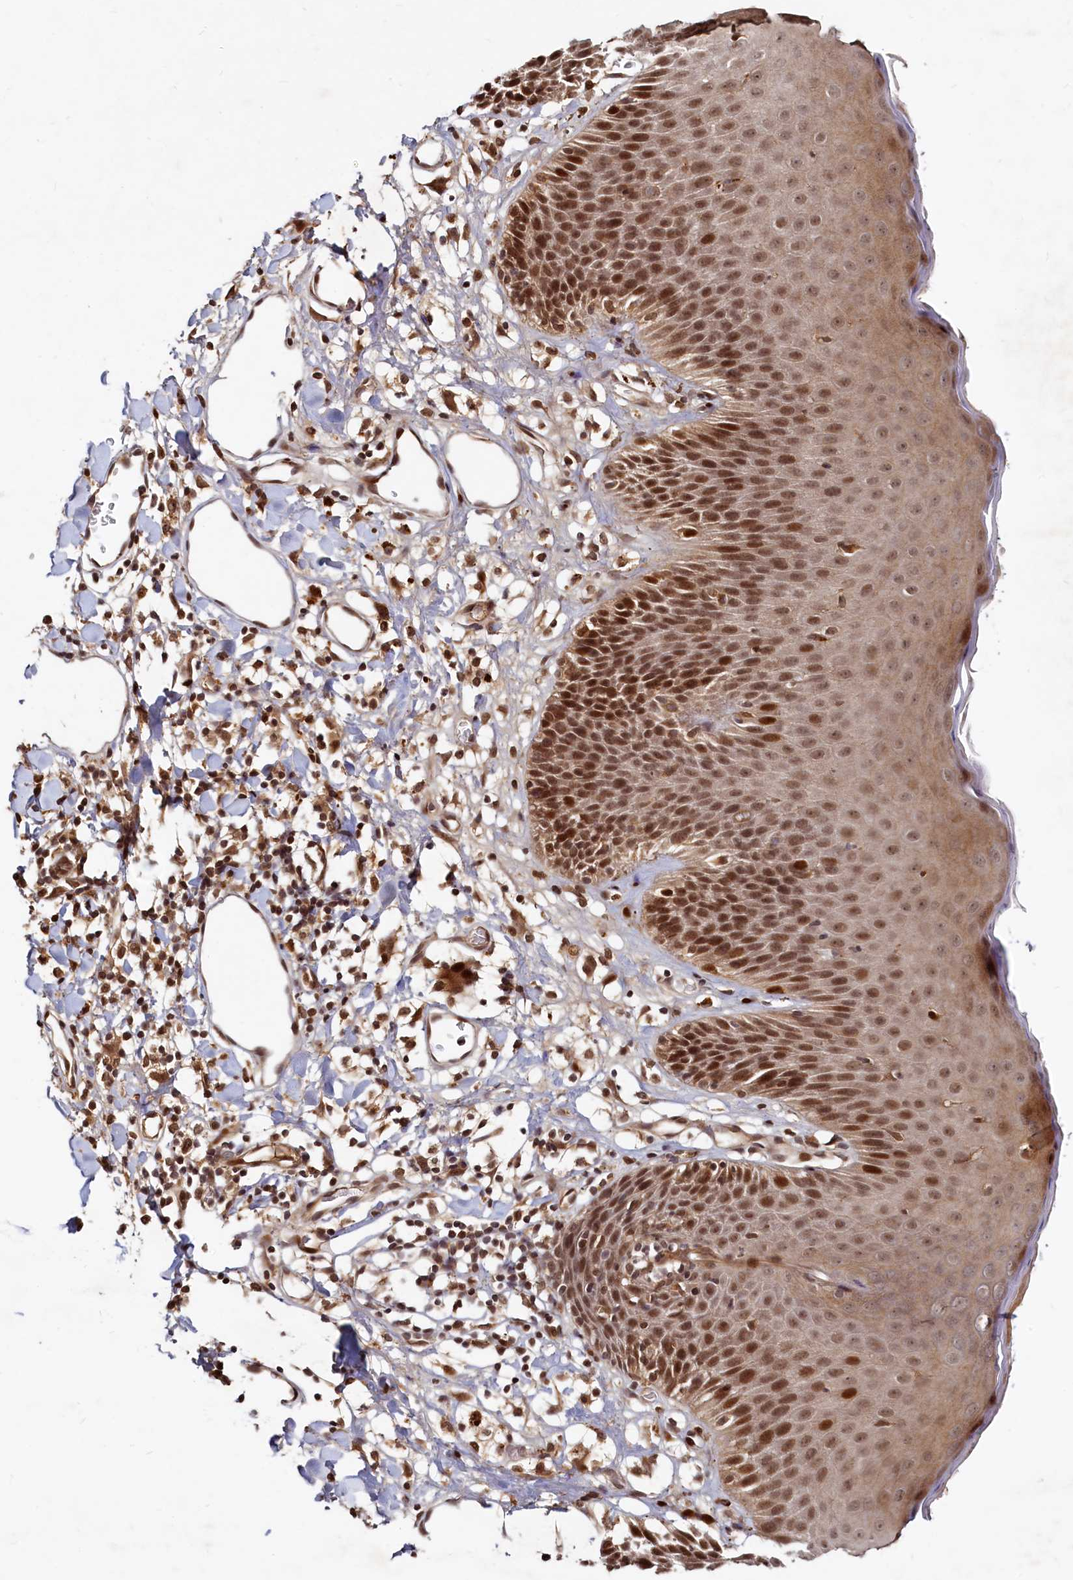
{"staining": {"intensity": "moderate", "quantity": ">75%", "location": "cytoplasmic/membranous,nuclear"}, "tissue": "skin", "cell_type": "Epidermal cells", "image_type": "normal", "snomed": [{"axis": "morphology", "description": "Normal tissue, NOS"}, {"axis": "topography", "description": "Vulva"}], "caption": "Skin stained with DAB (3,3'-diaminobenzidine) IHC reveals medium levels of moderate cytoplasmic/membranous,nuclear staining in about >75% of epidermal cells. (IHC, brightfield microscopy, high magnification).", "gene": "TRAPPC4", "patient": {"sex": "female", "age": 68}}